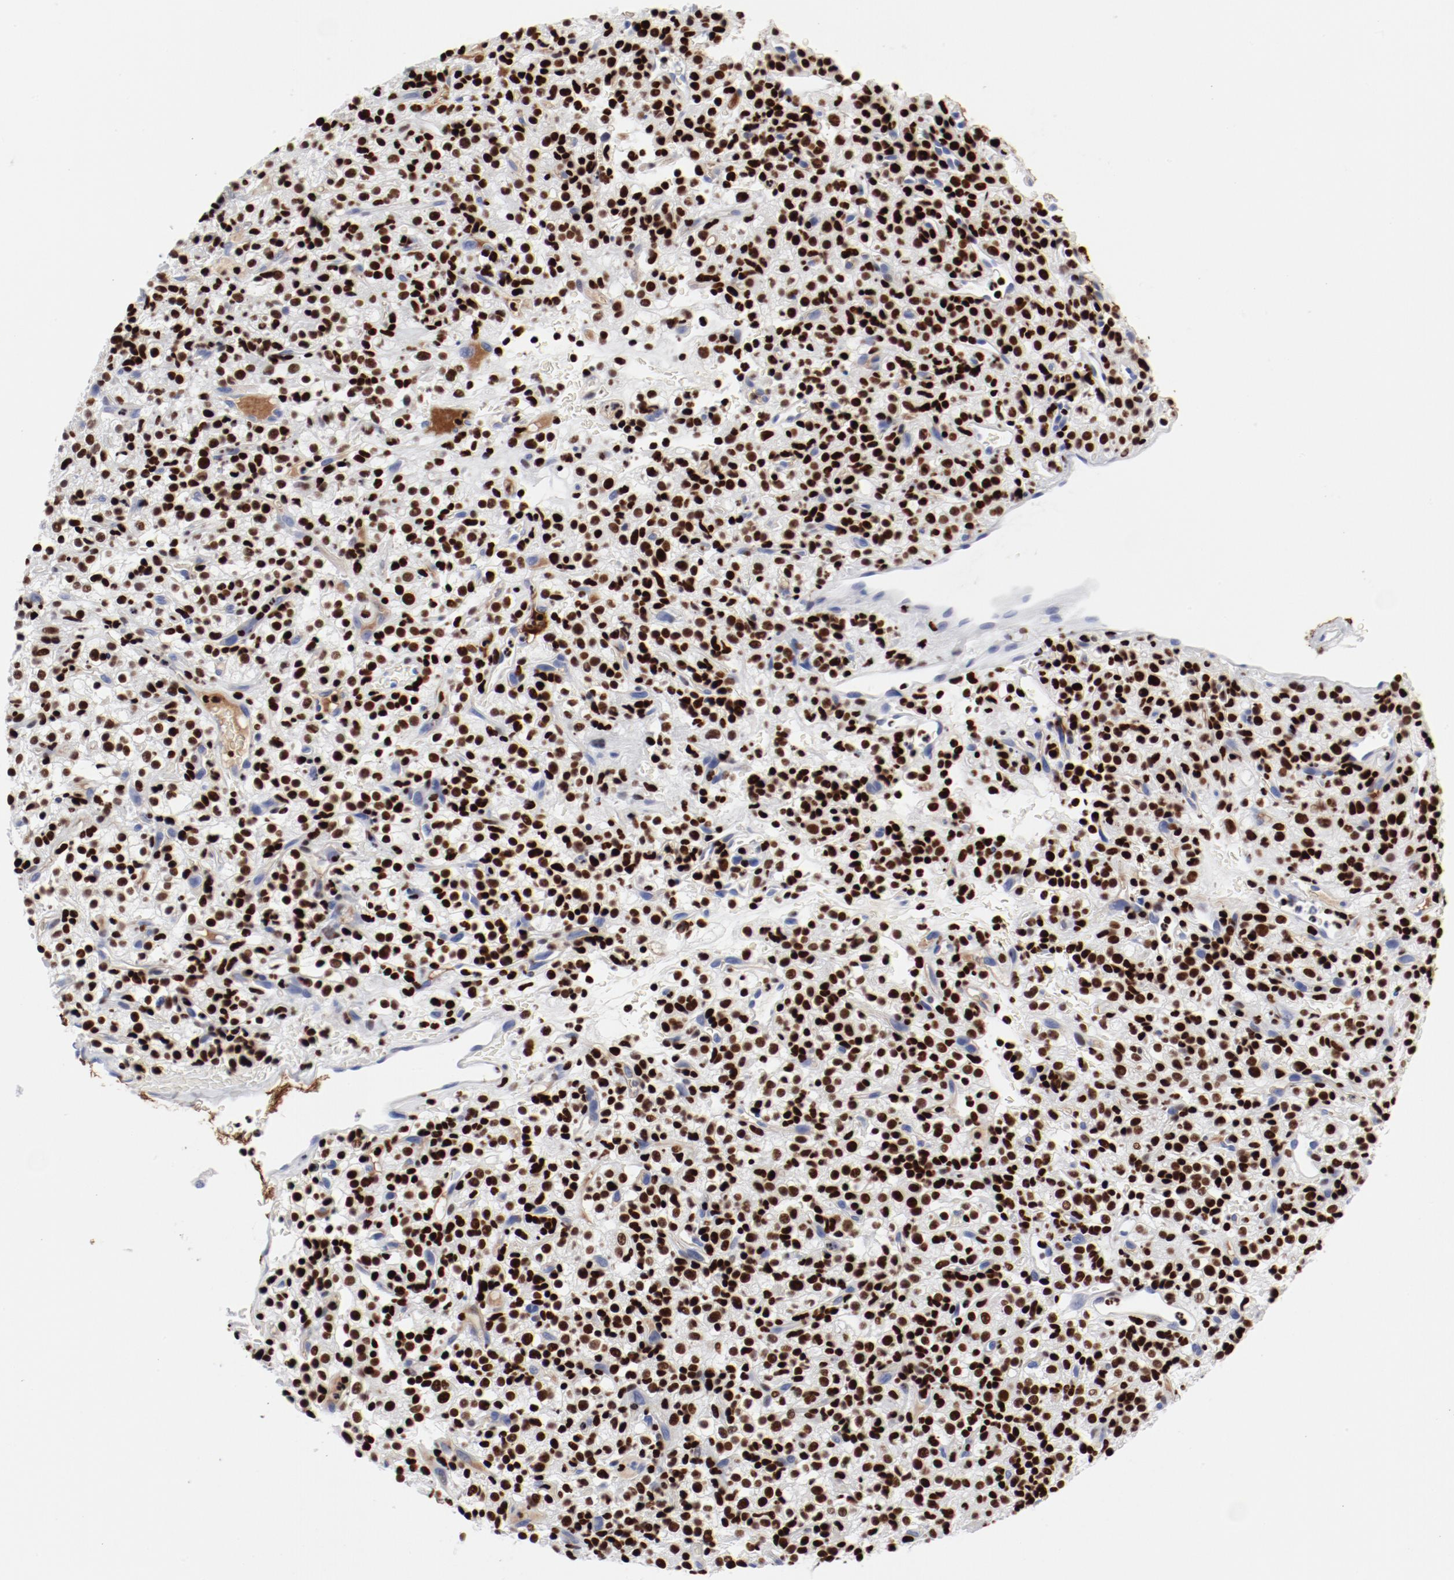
{"staining": {"intensity": "strong", "quantity": ">75%", "location": "nuclear"}, "tissue": "renal cancer", "cell_type": "Tumor cells", "image_type": "cancer", "snomed": [{"axis": "morphology", "description": "Normal tissue, NOS"}, {"axis": "morphology", "description": "Adenocarcinoma, NOS"}, {"axis": "topography", "description": "Kidney"}], "caption": "Tumor cells show strong nuclear positivity in approximately >75% of cells in renal adenocarcinoma.", "gene": "SMARCC2", "patient": {"sex": "female", "age": 72}}